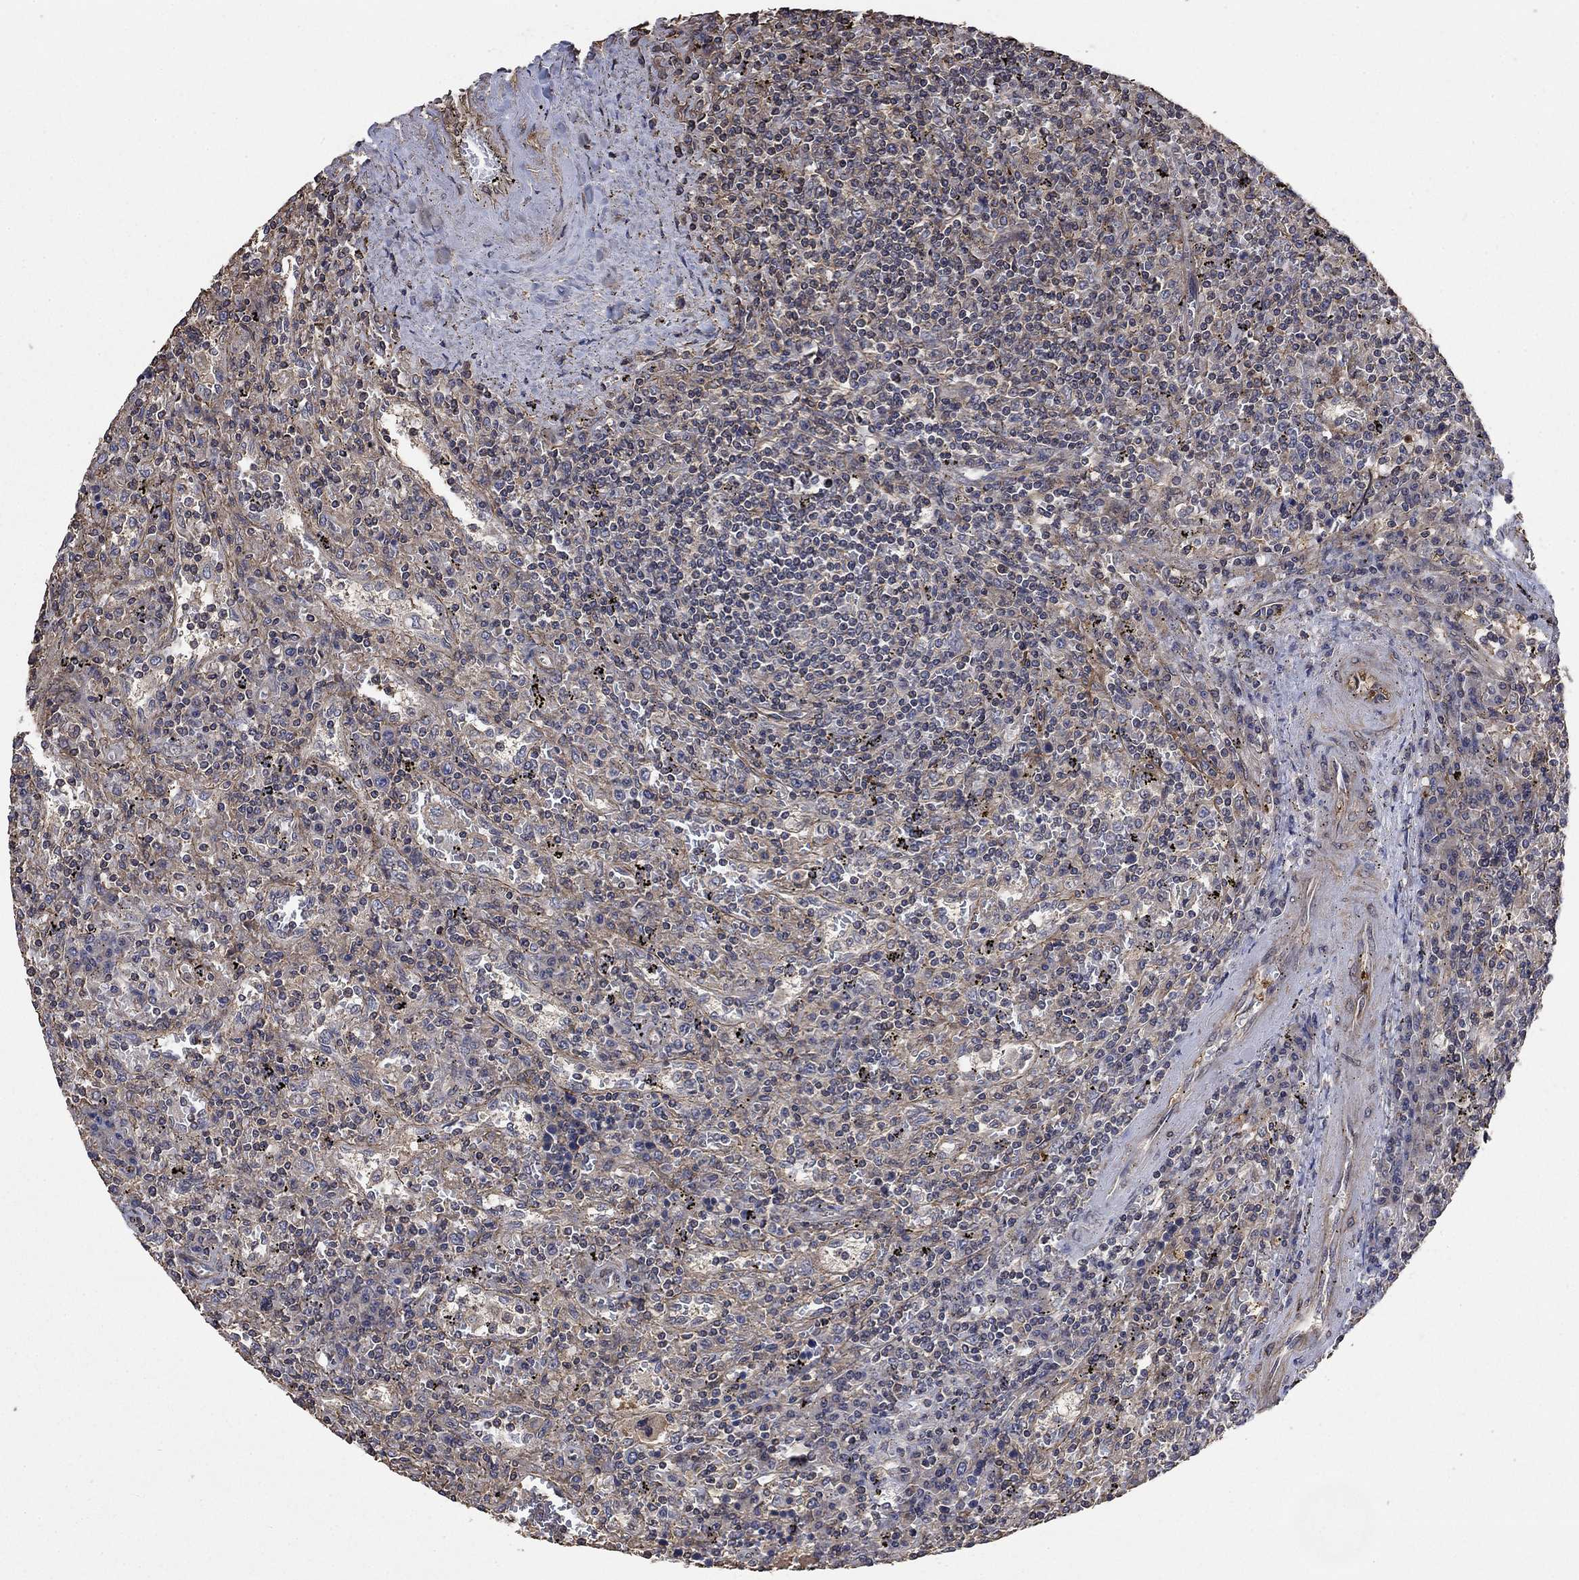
{"staining": {"intensity": "negative", "quantity": "none", "location": "none"}, "tissue": "lymphoma", "cell_type": "Tumor cells", "image_type": "cancer", "snomed": [{"axis": "morphology", "description": "Malignant lymphoma, non-Hodgkin's type, Low grade"}, {"axis": "topography", "description": "Spleen"}], "caption": "Histopathology image shows no protein expression in tumor cells of malignant lymphoma, non-Hodgkin's type (low-grade) tissue.", "gene": "PDE3A", "patient": {"sex": "male", "age": 62}}